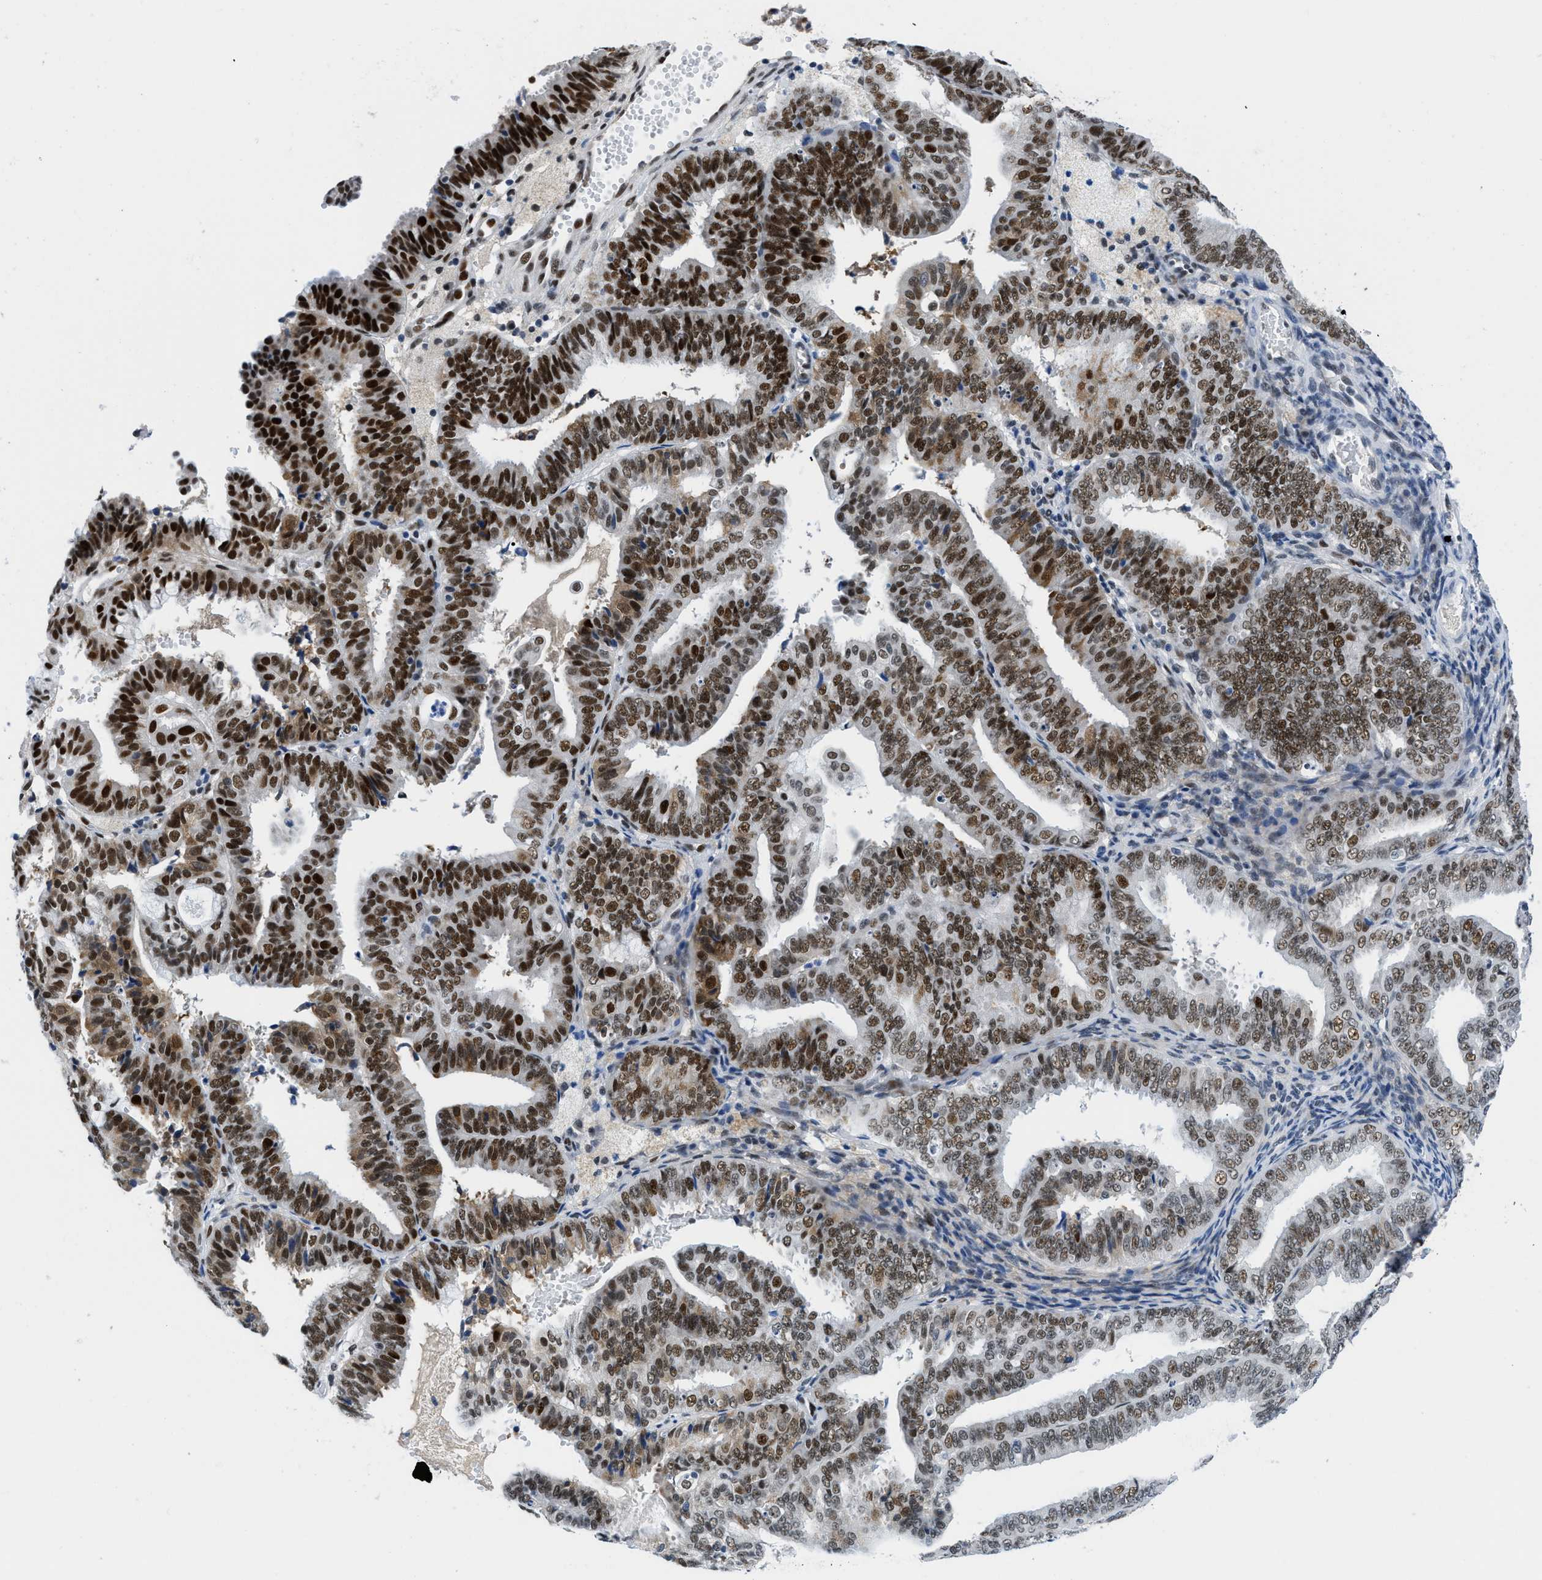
{"staining": {"intensity": "strong", "quantity": ">75%", "location": "nuclear"}, "tissue": "endometrial cancer", "cell_type": "Tumor cells", "image_type": "cancer", "snomed": [{"axis": "morphology", "description": "Adenocarcinoma, NOS"}, {"axis": "topography", "description": "Endometrium"}], "caption": "Immunohistochemistry (IHC) (DAB) staining of human endometrial cancer reveals strong nuclear protein staining in approximately >75% of tumor cells.", "gene": "SMARCAD1", "patient": {"sex": "female", "age": 63}}